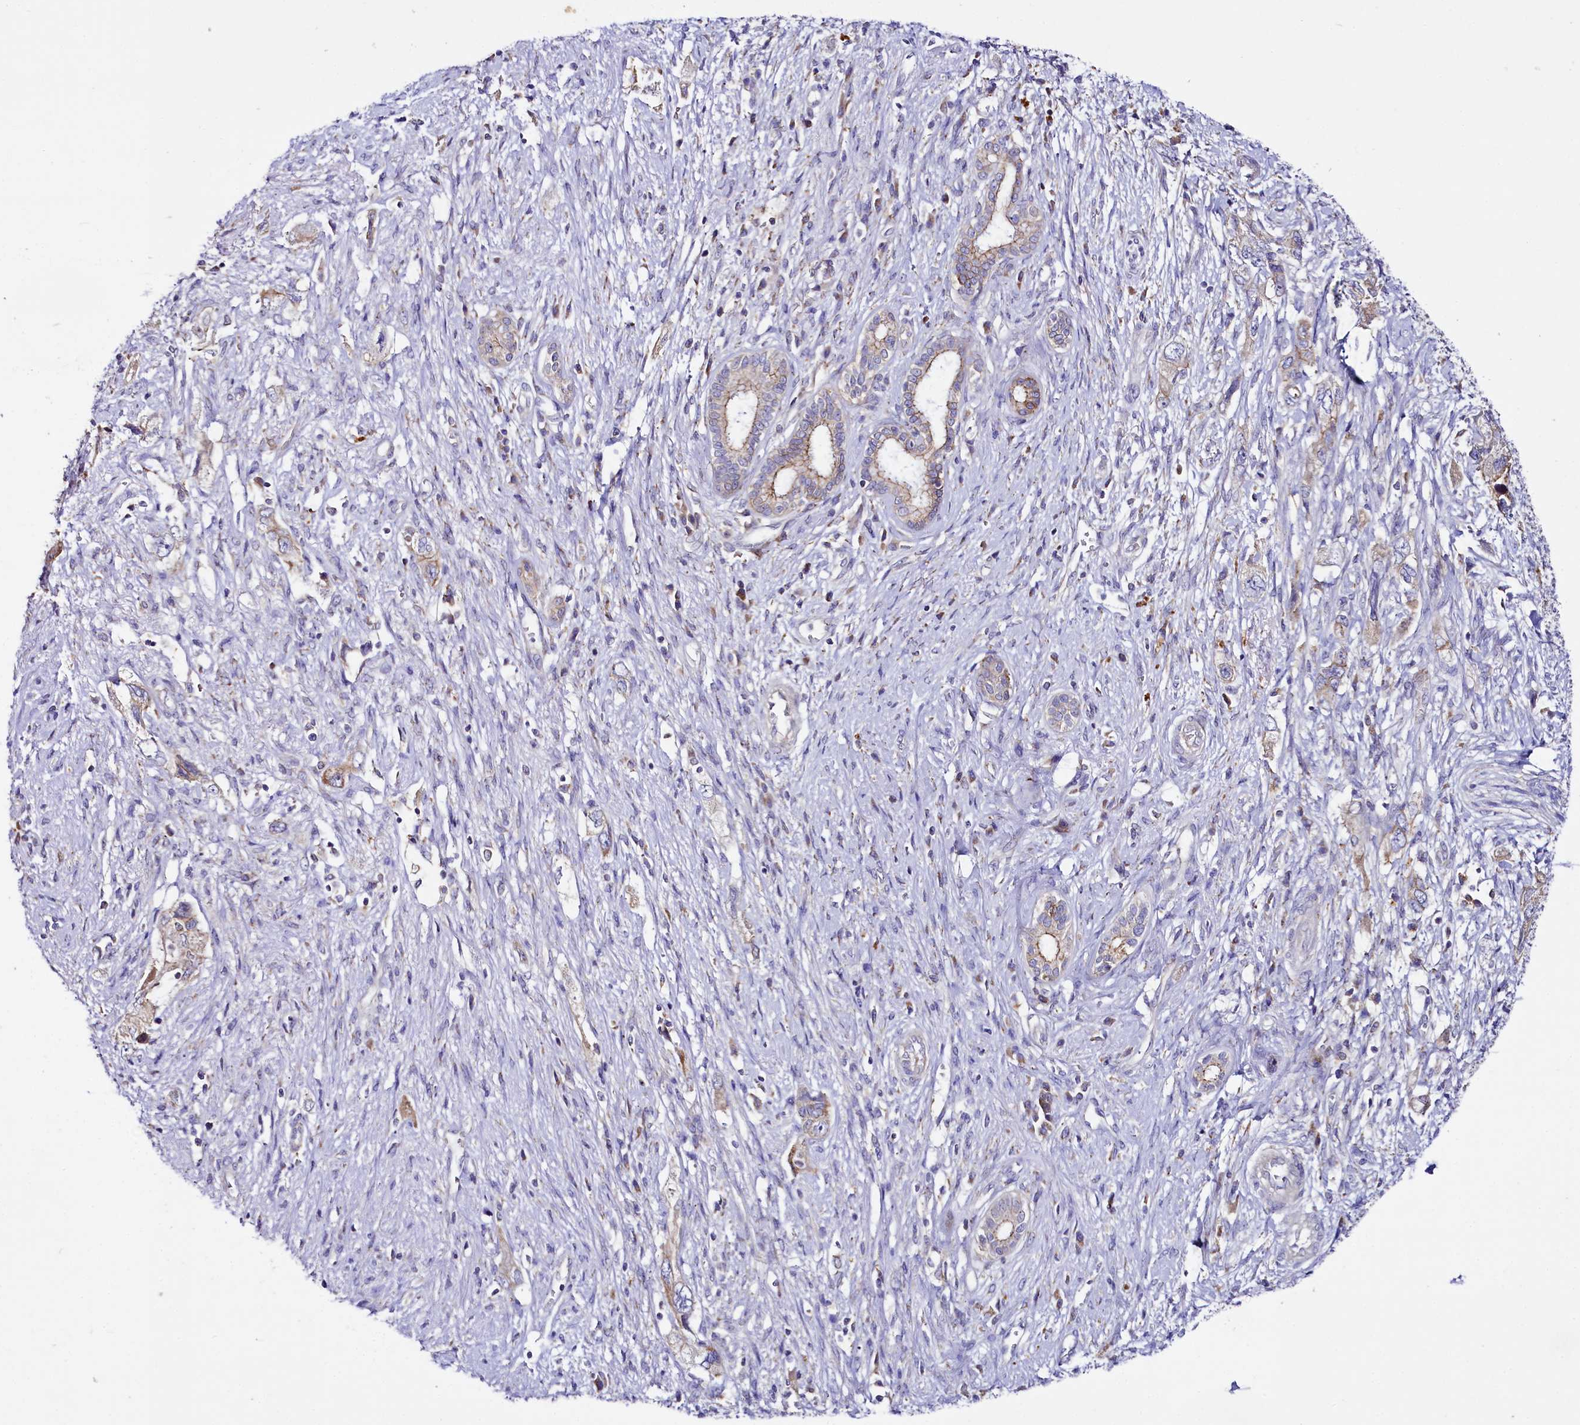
{"staining": {"intensity": "moderate", "quantity": "<25%", "location": "cytoplasmic/membranous"}, "tissue": "pancreatic cancer", "cell_type": "Tumor cells", "image_type": "cancer", "snomed": [{"axis": "morphology", "description": "Adenocarcinoma, NOS"}, {"axis": "topography", "description": "Pancreas"}], "caption": "The histopathology image reveals immunohistochemical staining of pancreatic cancer. There is moderate cytoplasmic/membranous expression is seen in approximately <25% of tumor cells. (IHC, brightfield microscopy, high magnification).", "gene": "SACM1L", "patient": {"sex": "female", "age": 73}}